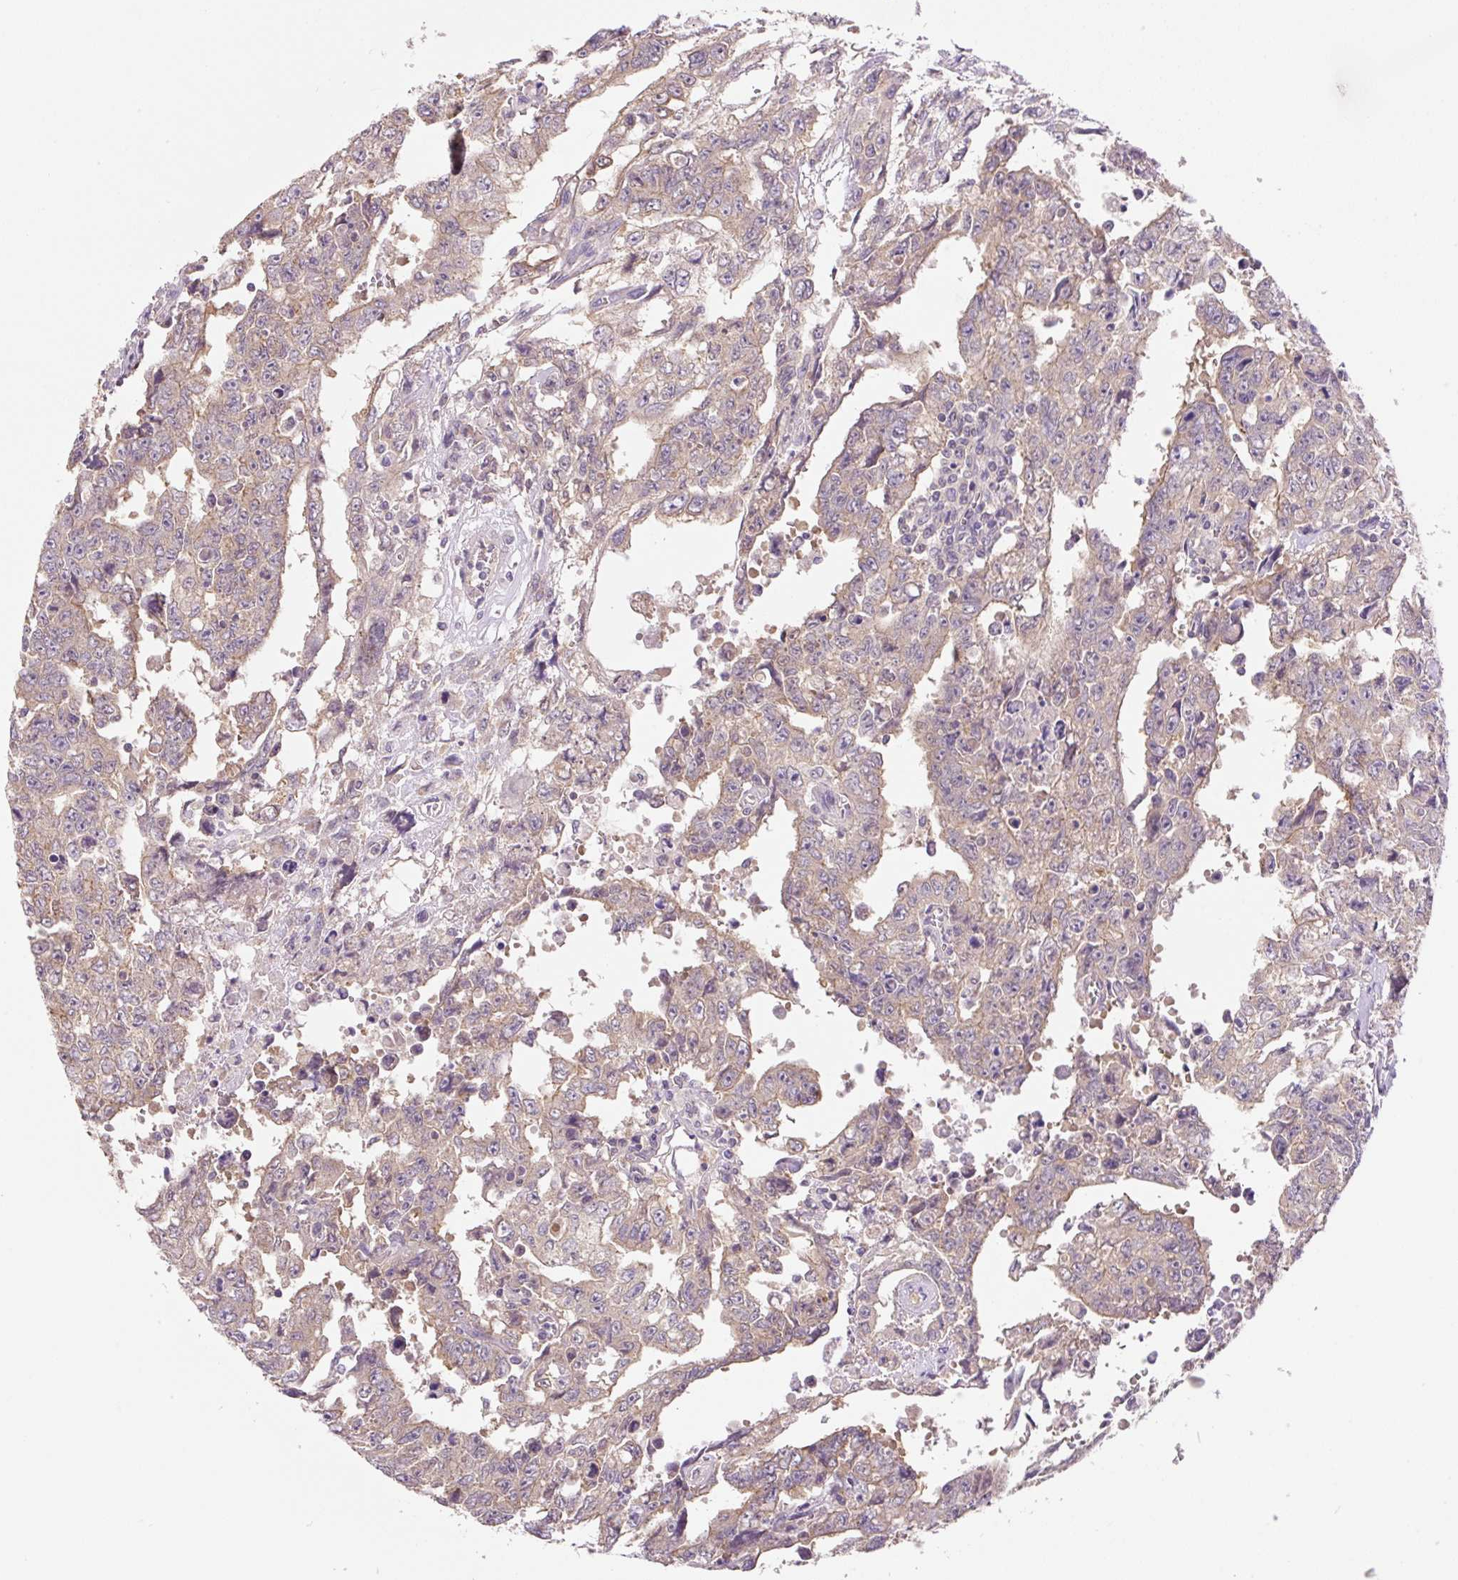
{"staining": {"intensity": "weak", "quantity": "<25%", "location": "cytoplasmic/membranous"}, "tissue": "testis cancer", "cell_type": "Tumor cells", "image_type": "cancer", "snomed": [{"axis": "morphology", "description": "Carcinoma, Embryonal, NOS"}, {"axis": "topography", "description": "Testis"}], "caption": "Tumor cells show no significant protein expression in testis cancer (embryonal carcinoma).", "gene": "COX8A", "patient": {"sex": "male", "age": 24}}